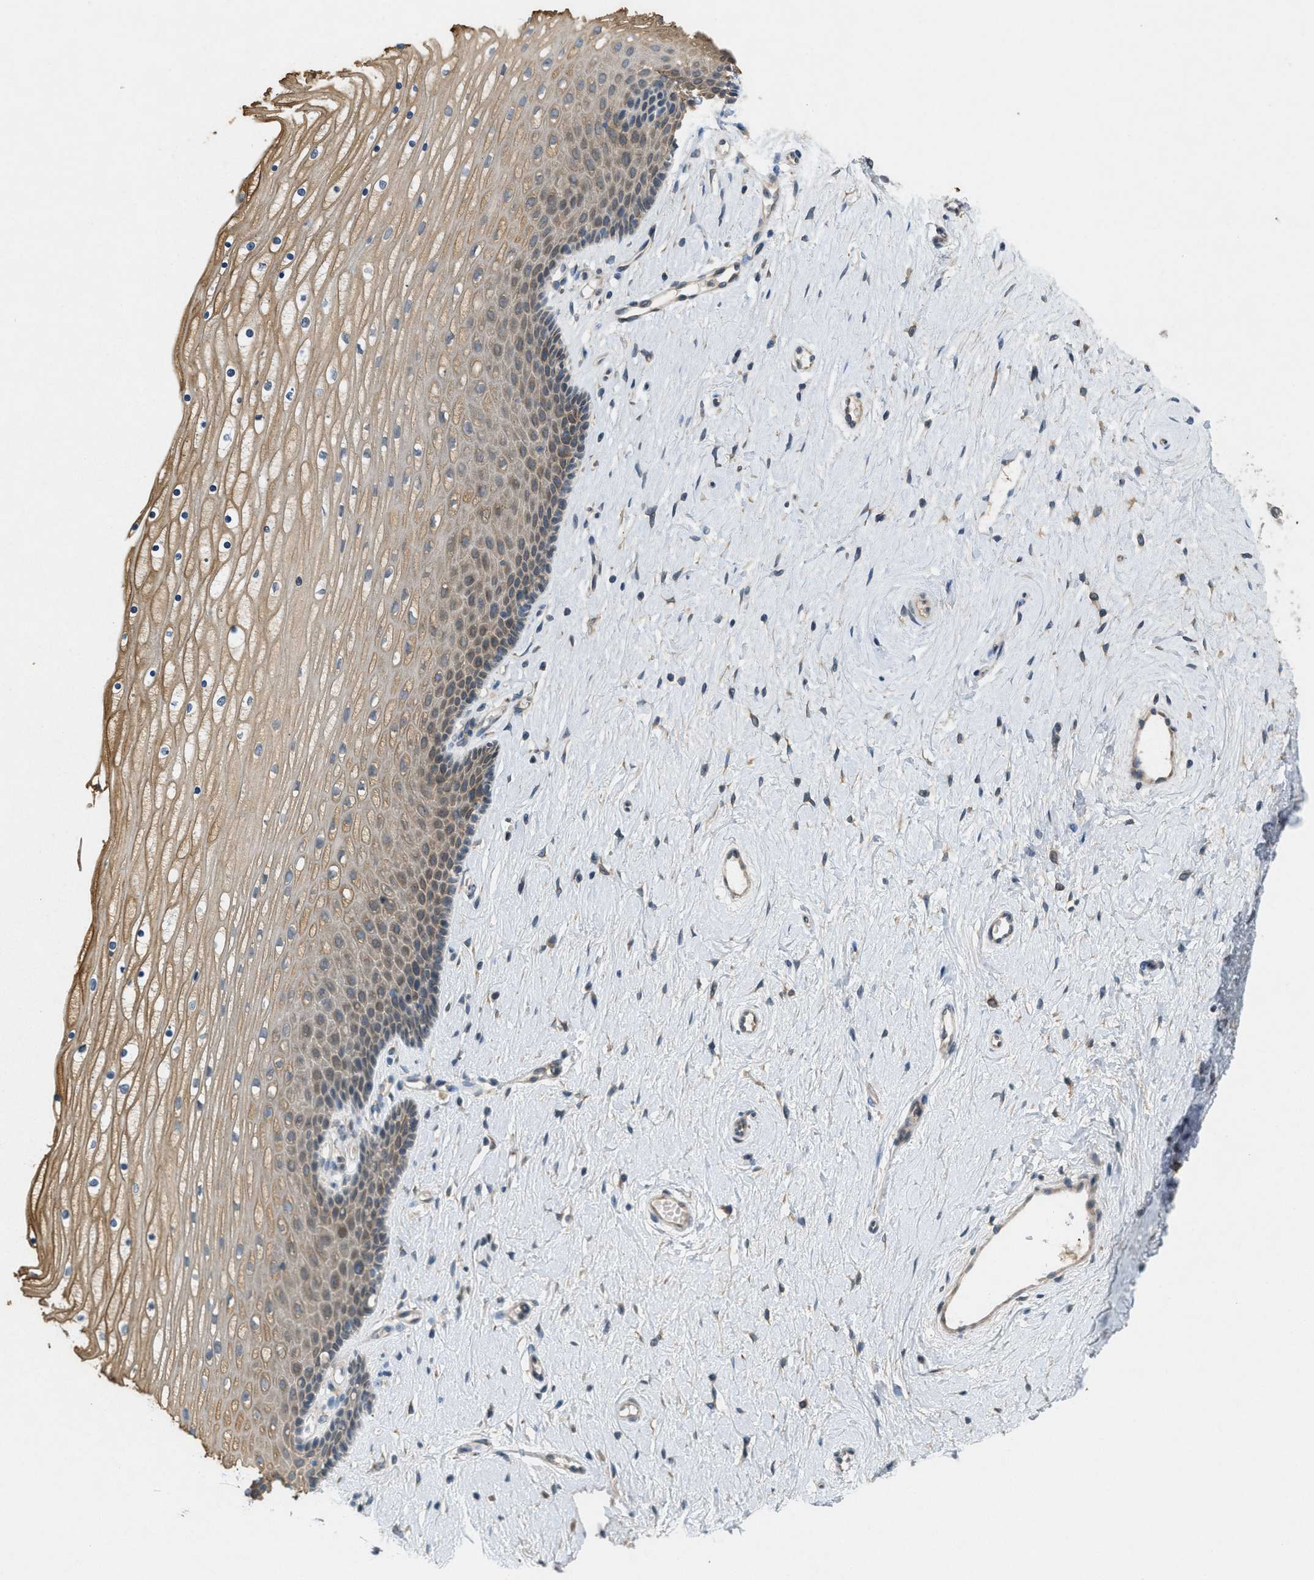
{"staining": {"intensity": "moderate", "quantity": ">75%", "location": "cytoplasmic/membranous"}, "tissue": "cervix", "cell_type": "Squamous epithelial cells", "image_type": "normal", "snomed": [{"axis": "morphology", "description": "Normal tissue, NOS"}, {"axis": "topography", "description": "Cervix"}], "caption": "Benign cervix displays moderate cytoplasmic/membranous positivity in about >75% of squamous epithelial cells.", "gene": "SIGMAR1", "patient": {"sex": "female", "age": 39}}